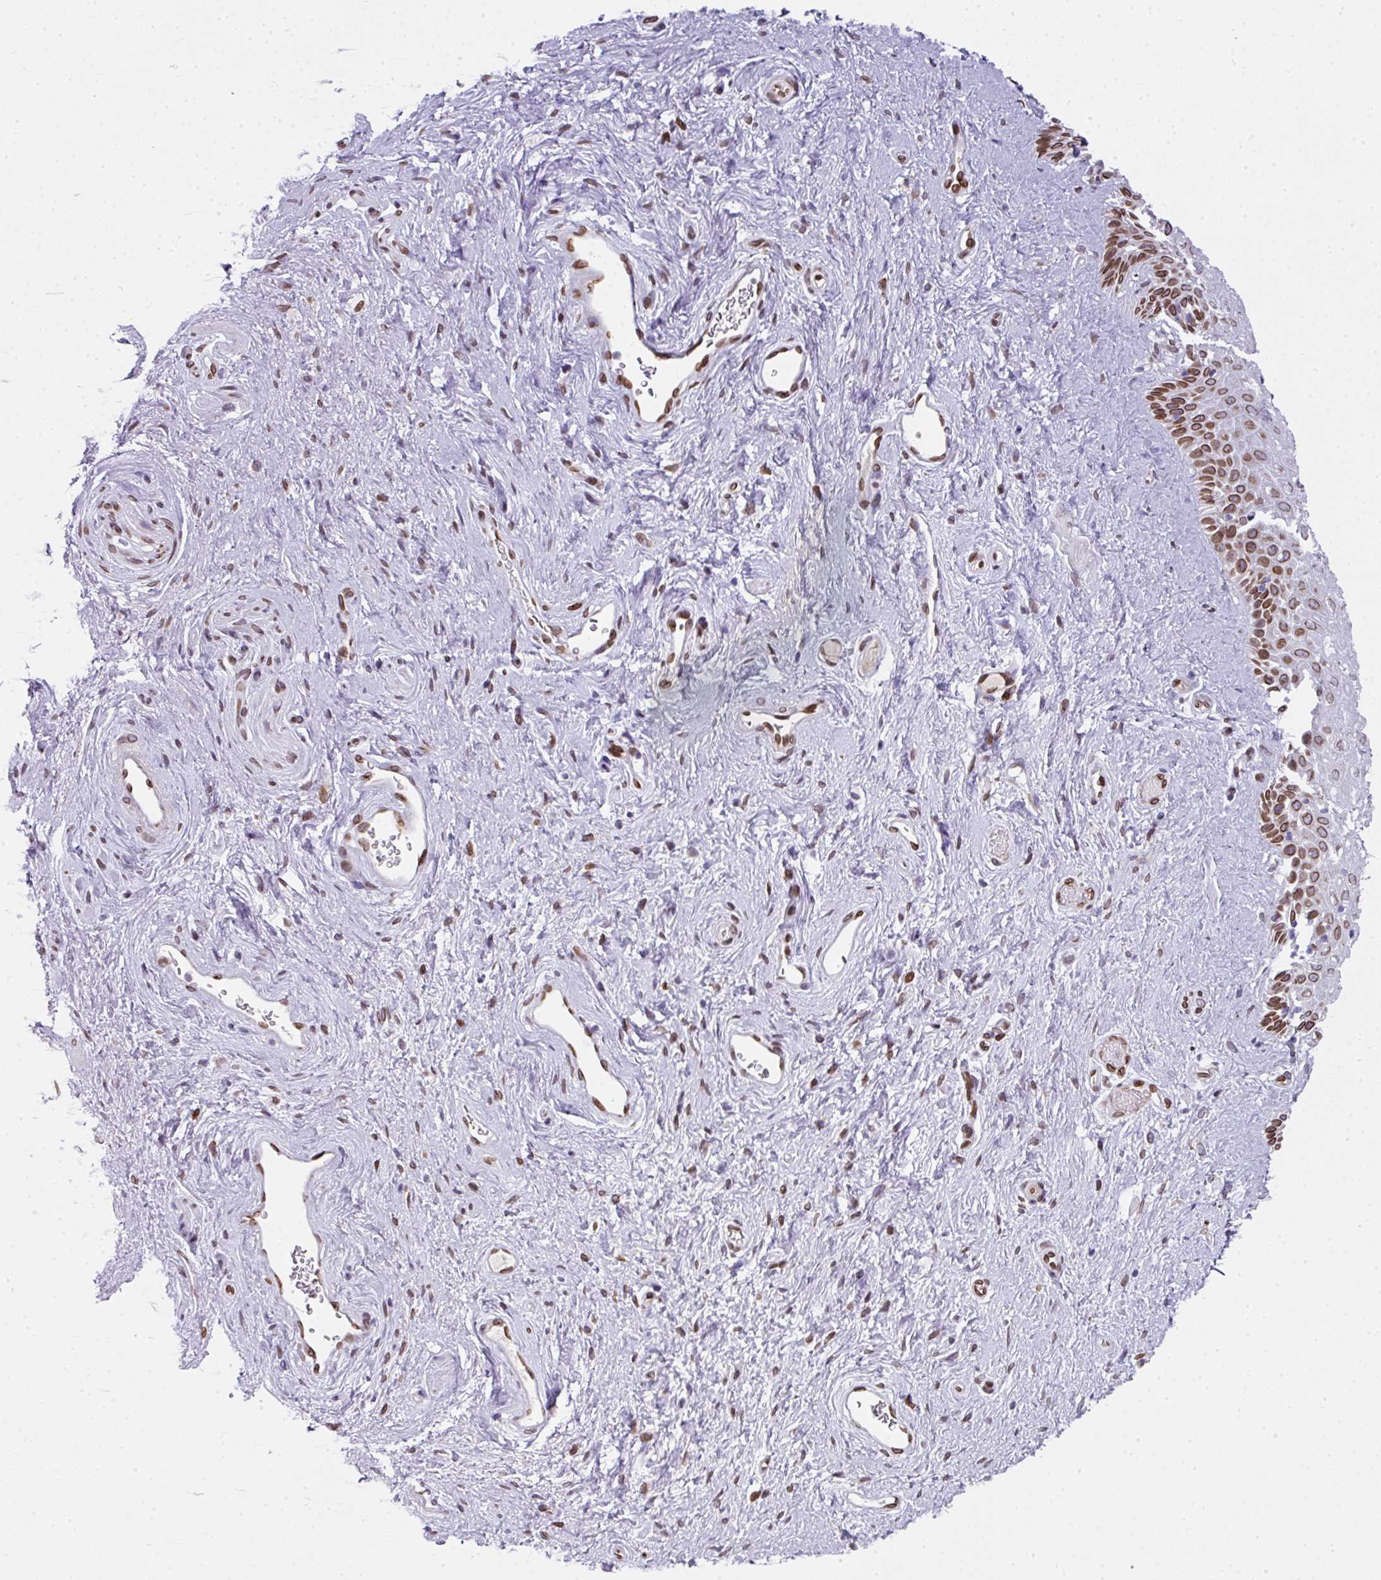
{"staining": {"intensity": "moderate", "quantity": ">75%", "location": "cytoplasmic/membranous,nuclear"}, "tissue": "vagina", "cell_type": "Squamous epithelial cells", "image_type": "normal", "snomed": [{"axis": "morphology", "description": "Normal tissue, NOS"}, {"axis": "topography", "description": "Vagina"}], "caption": "Moderate cytoplasmic/membranous,nuclear positivity for a protein is appreciated in approximately >75% of squamous epithelial cells of unremarkable vagina using immunohistochemistry.", "gene": "PLK1", "patient": {"sex": "female", "age": 47}}